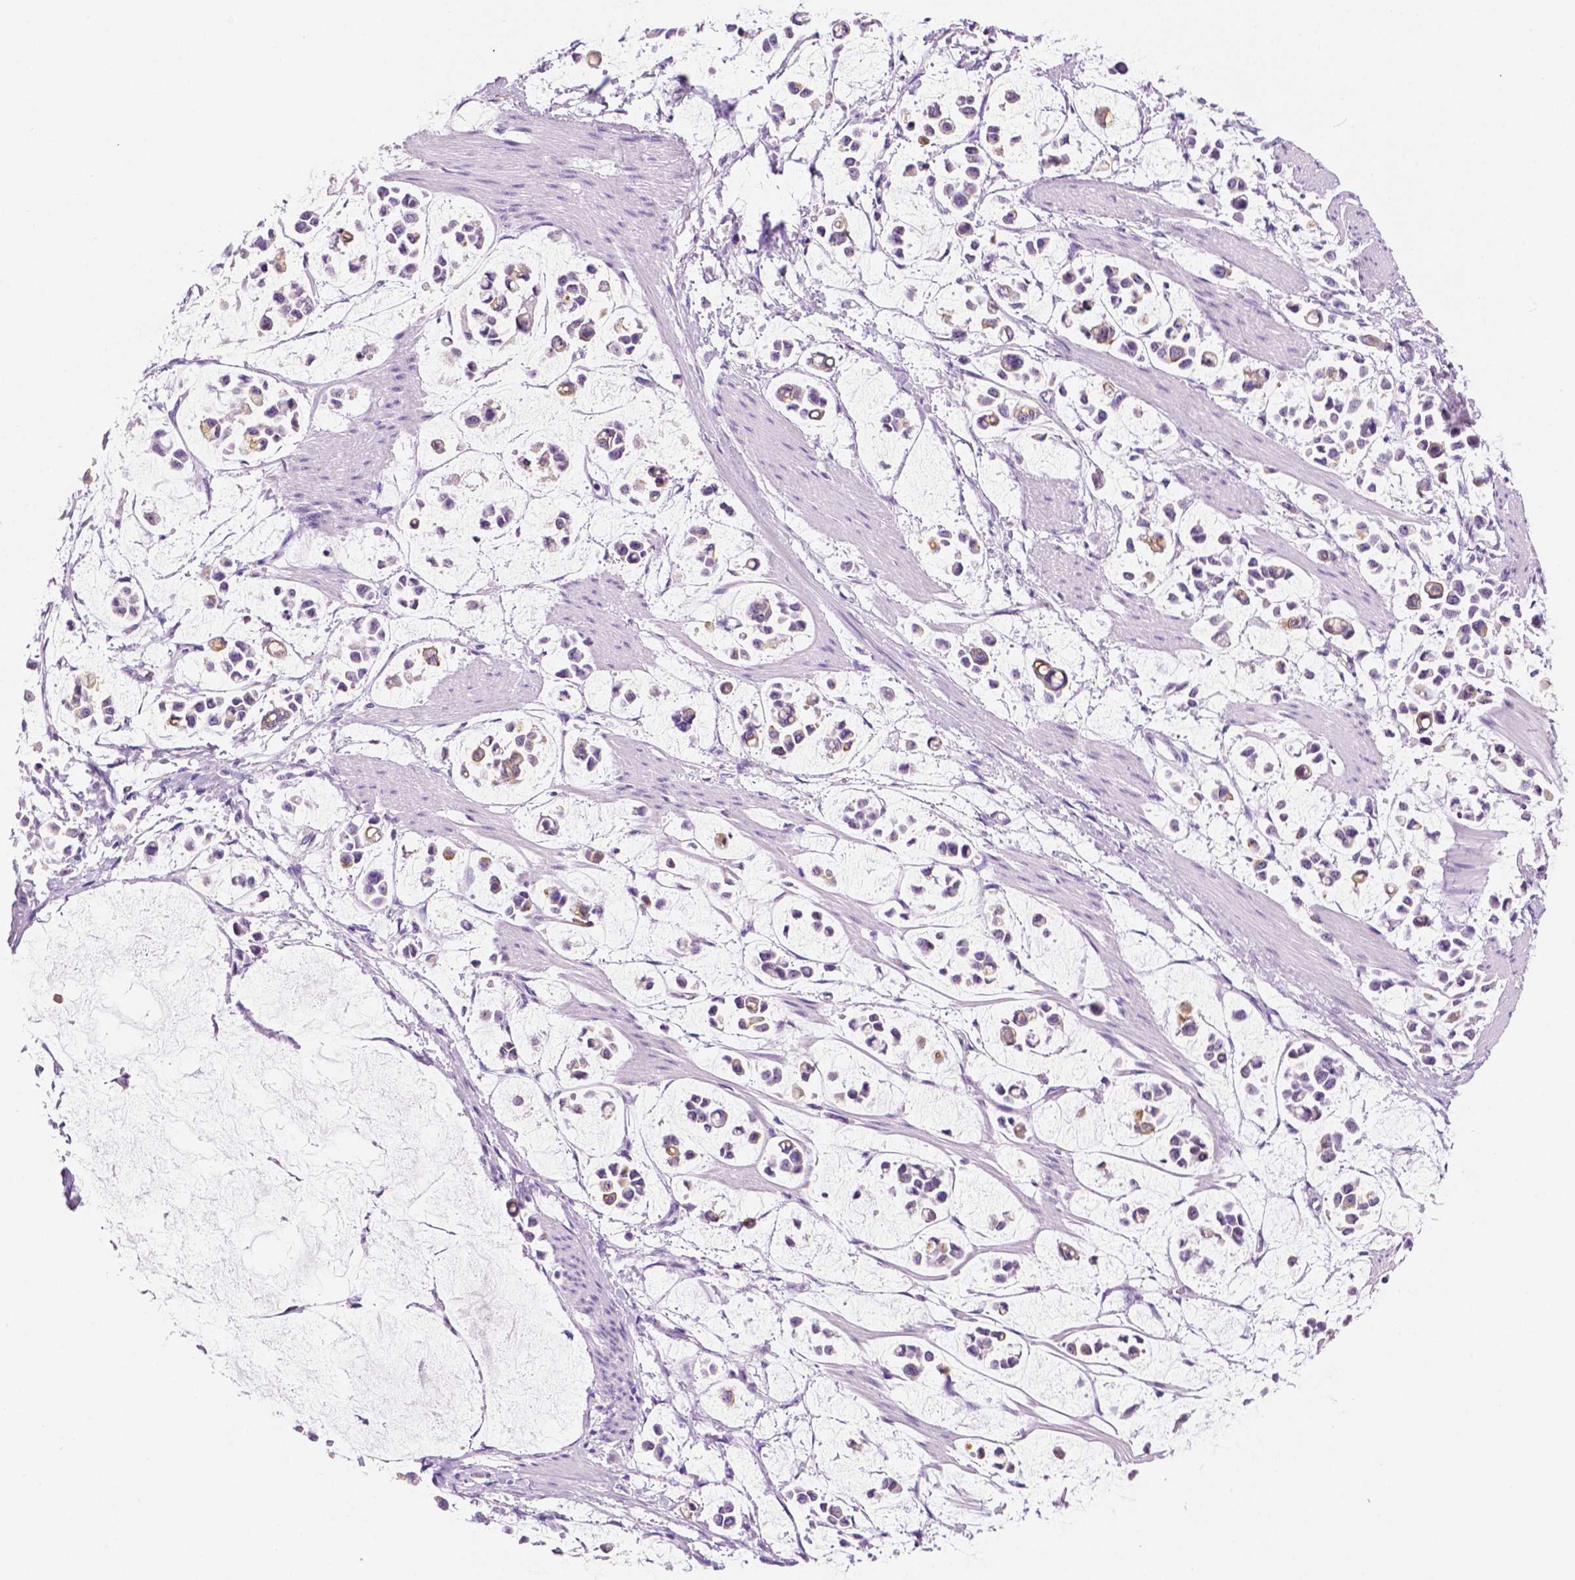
{"staining": {"intensity": "weak", "quantity": "<25%", "location": "cytoplasmic/membranous"}, "tissue": "stomach cancer", "cell_type": "Tumor cells", "image_type": "cancer", "snomed": [{"axis": "morphology", "description": "Adenocarcinoma, NOS"}, {"axis": "topography", "description": "Stomach"}], "caption": "Immunohistochemistry (IHC) micrograph of neoplastic tissue: human stomach cancer stained with DAB demonstrates no significant protein positivity in tumor cells.", "gene": "PPL", "patient": {"sex": "male", "age": 82}}